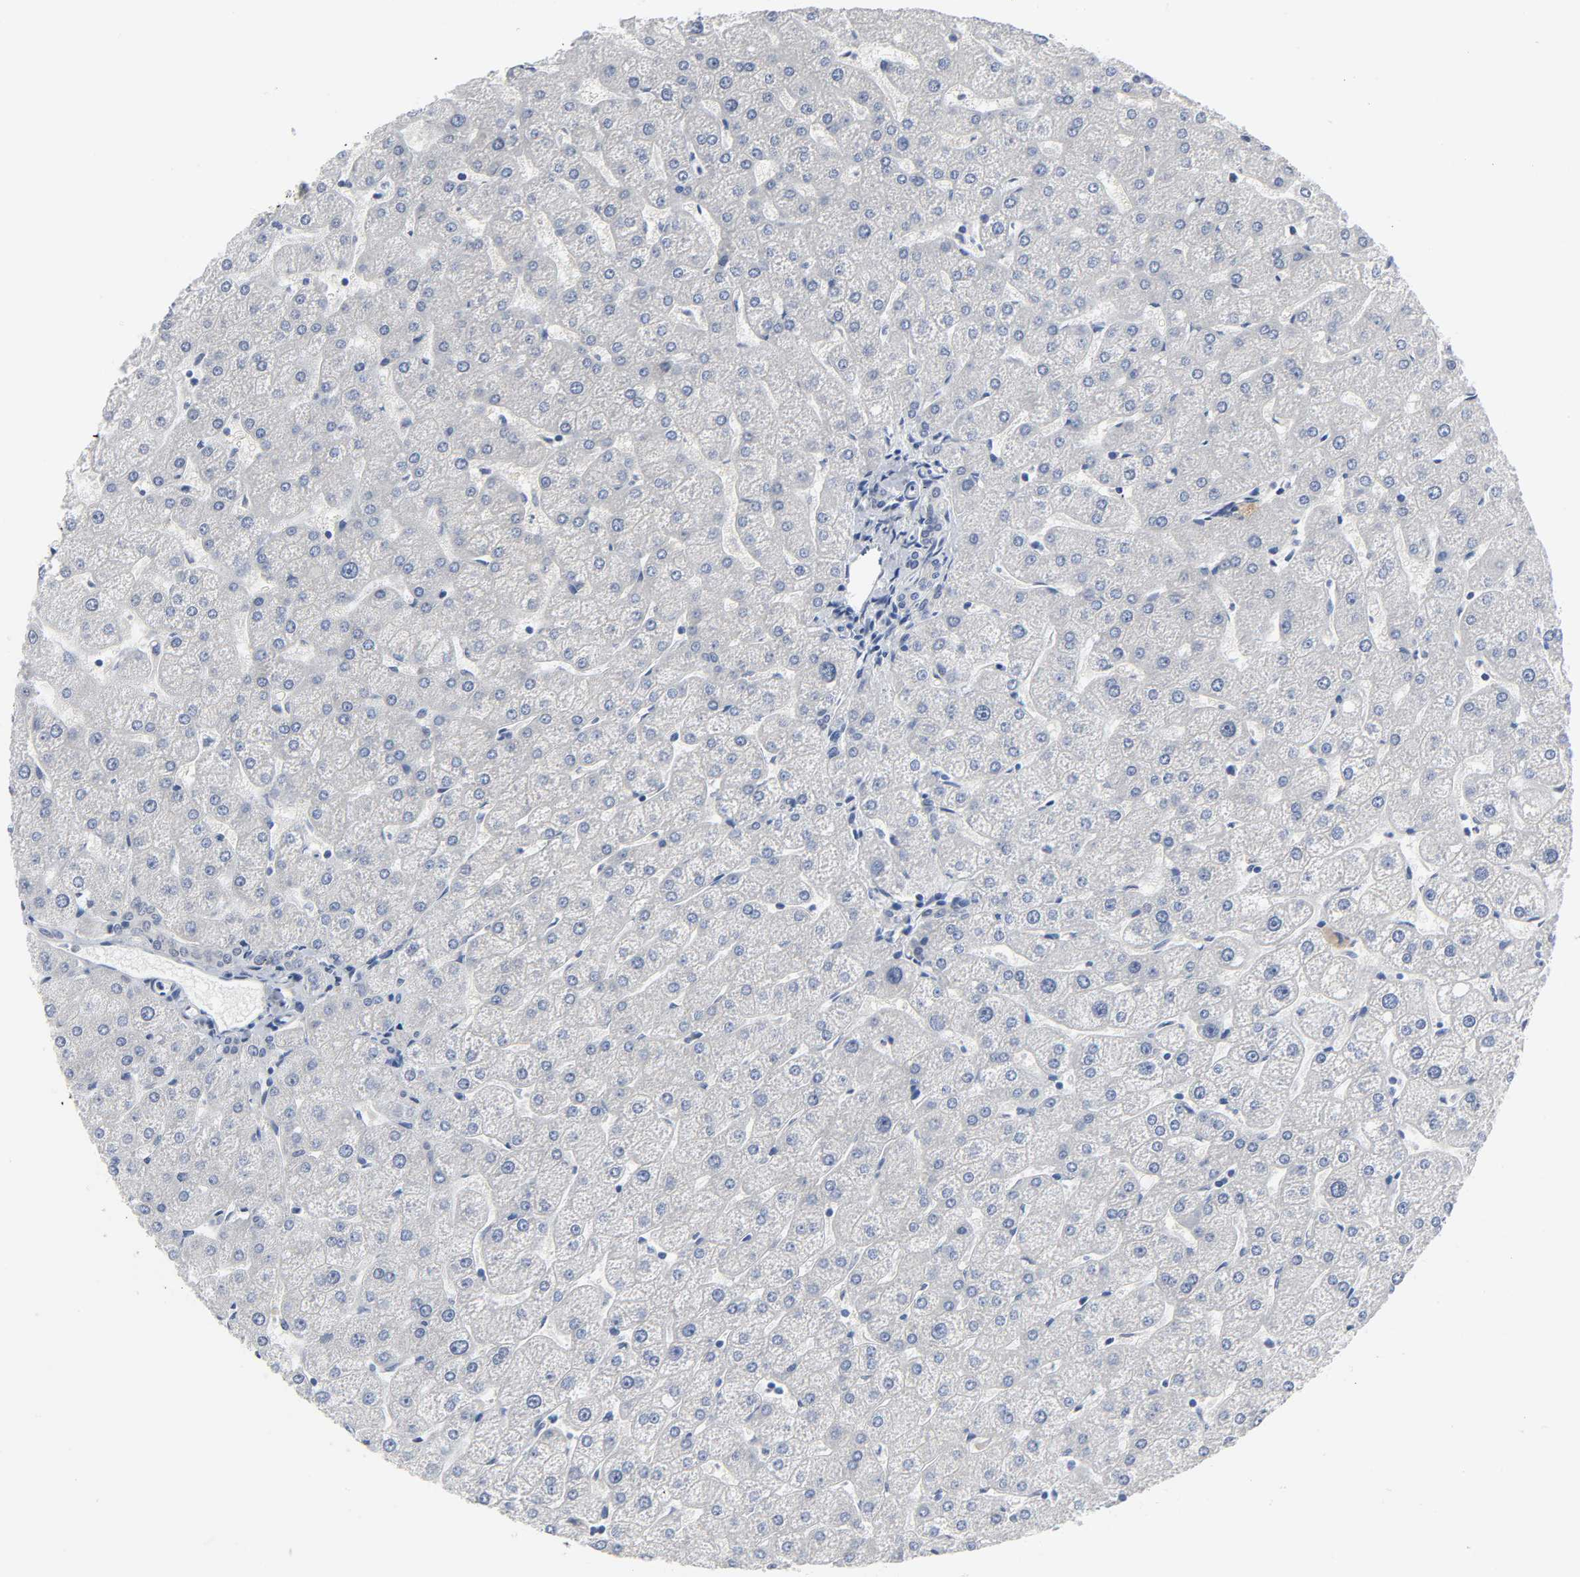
{"staining": {"intensity": "negative", "quantity": "none", "location": "none"}, "tissue": "liver", "cell_type": "Cholangiocytes", "image_type": "normal", "snomed": [{"axis": "morphology", "description": "Normal tissue, NOS"}, {"axis": "topography", "description": "Liver"}], "caption": "DAB (3,3'-diaminobenzidine) immunohistochemical staining of normal human liver exhibits no significant positivity in cholangiocytes.", "gene": "SALL2", "patient": {"sex": "male", "age": 67}}